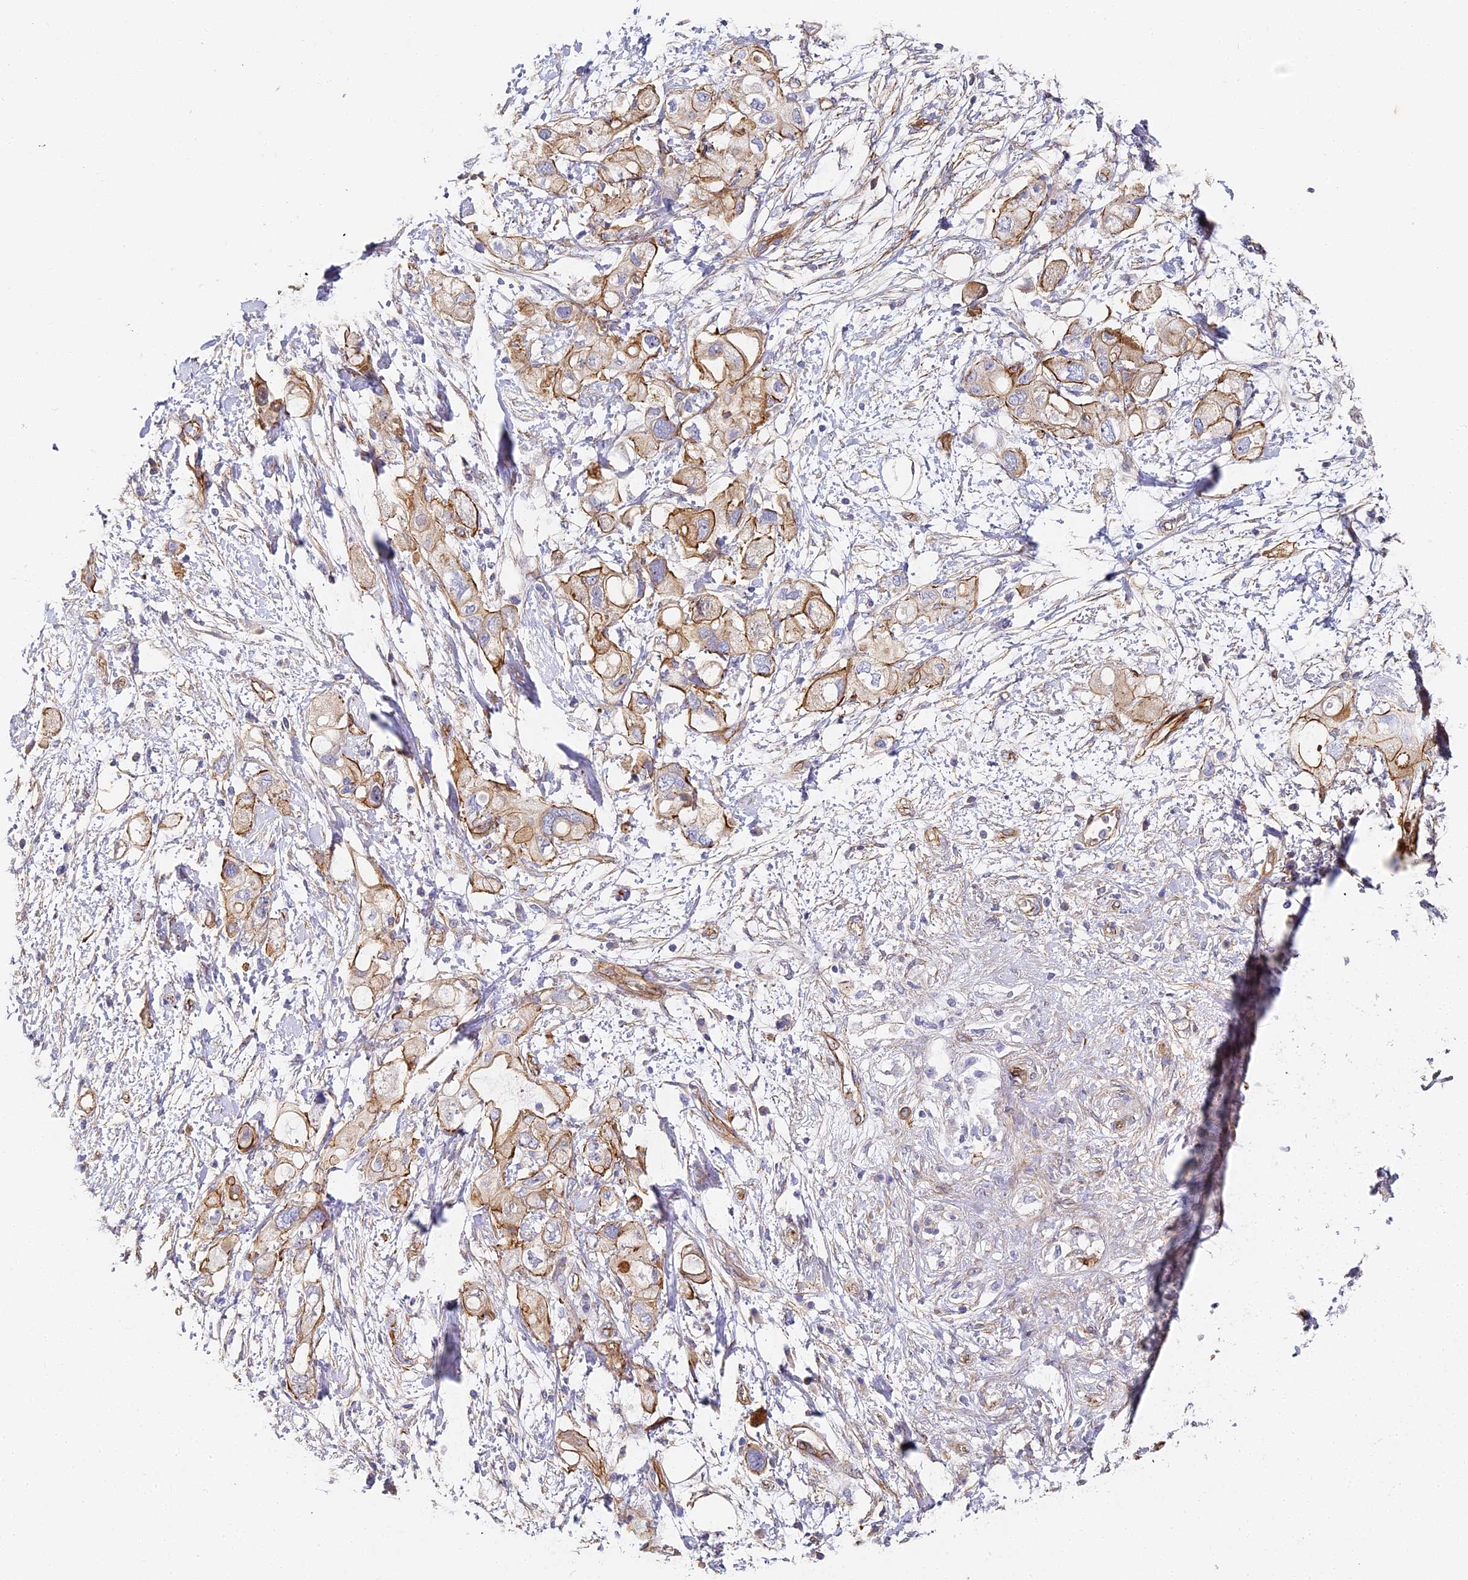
{"staining": {"intensity": "moderate", "quantity": "25%-75%", "location": "cytoplasmic/membranous"}, "tissue": "pancreatic cancer", "cell_type": "Tumor cells", "image_type": "cancer", "snomed": [{"axis": "morphology", "description": "Adenocarcinoma, NOS"}, {"axis": "topography", "description": "Pancreas"}], "caption": "Pancreatic adenocarcinoma was stained to show a protein in brown. There is medium levels of moderate cytoplasmic/membranous positivity in about 25%-75% of tumor cells.", "gene": "CCDC30", "patient": {"sex": "female", "age": 56}}